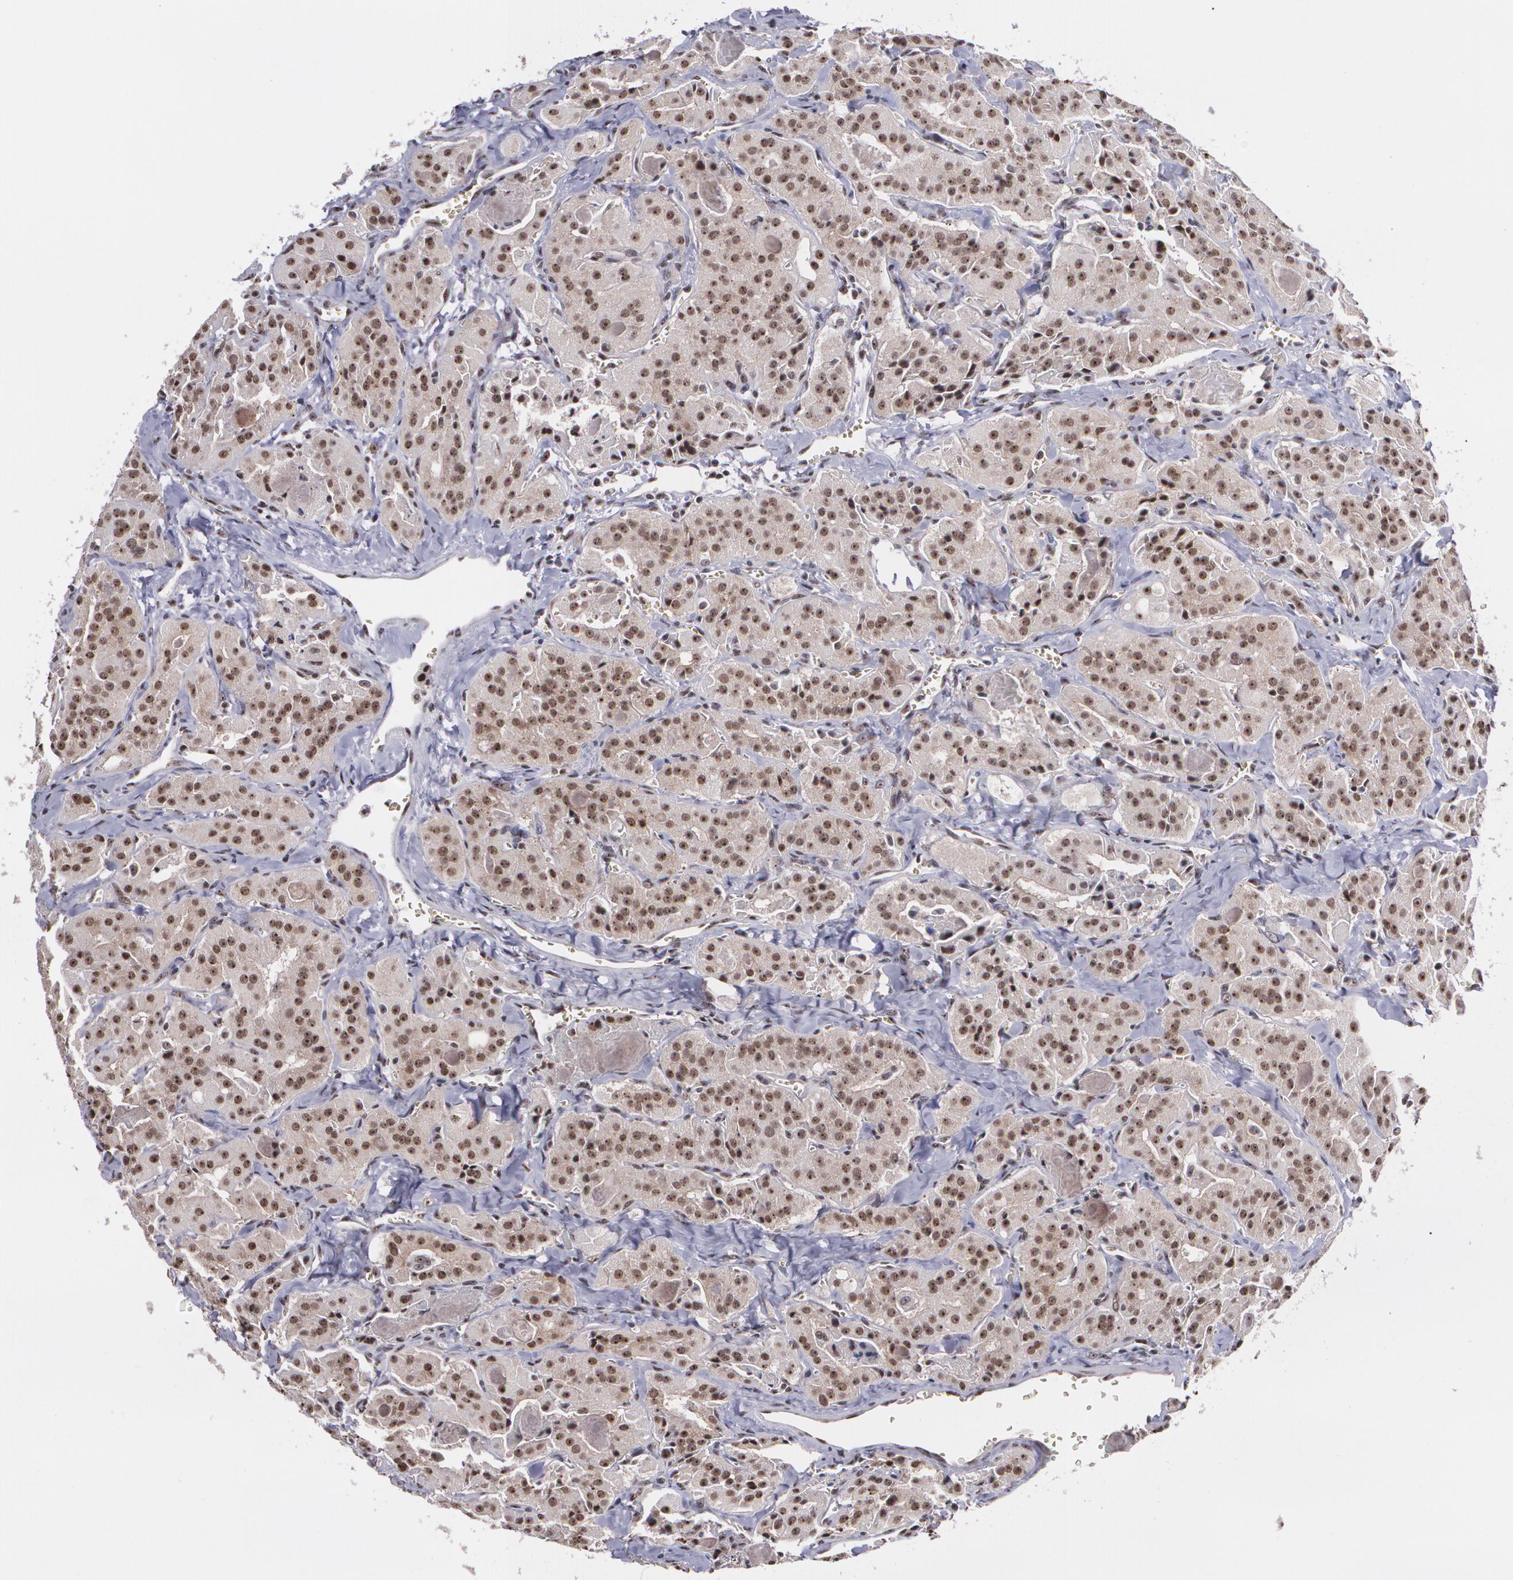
{"staining": {"intensity": "strong", "quantity": ">75%", "location": "nuclear"}, "tissue": "thyroid cancer", "cell_type": "Tumor cells", "image_type": "cancer", "snomed": [{"axis": "morphology", "description": "Carcinoma, NOS"}, {"axis": "topography", "description": "Thyroid gland"}], "caption": "Thyroid cancer stained with DAB (3,3'-diaminobenzidine) IHC displays high levels of strong nuclear expression in approximately >75% of tumor cells.", "gene": "C6orf15", "patient": {"sex": "male", "age": 76}}